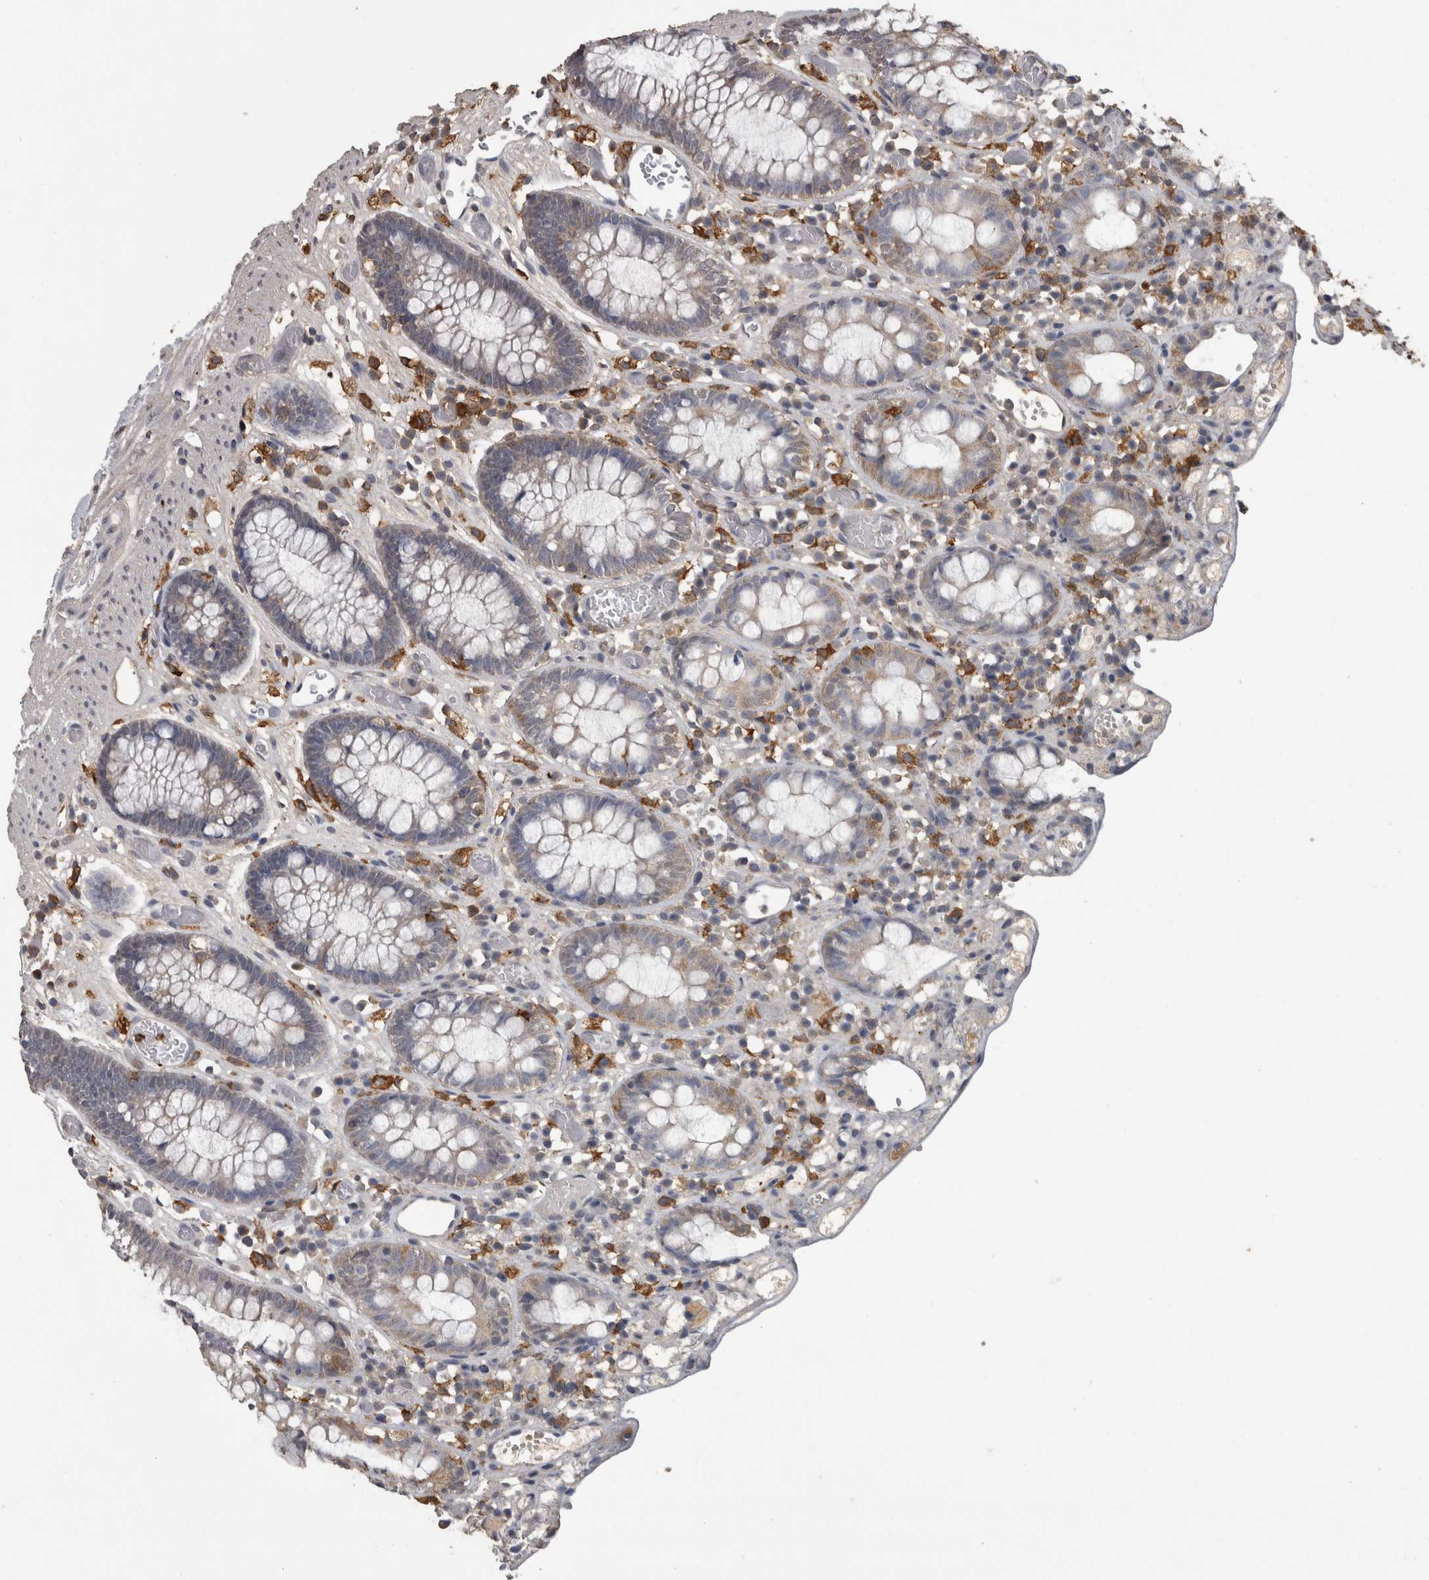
{"staining": {"intensity": "weak", "quantity": "25%-75%", "location": "cytoplasmic/membranous"}, "tissue": "colon", "cell_type": "Endothelial cells", "image_type": "normal", "snomed": [{"axis": "morphology", "description": "Normal tissue, NOS"}, {"axis": "topography", "description": "Colon"}], "caption": "DAB immunohistochemical staining of normal human colon displays weak cytoplasmic/membranous protein positivity in approximately 25%-75% of endothelial cells.", "gene": "PIK3AP1", "patient": {"sex": "male", "age": 14}}